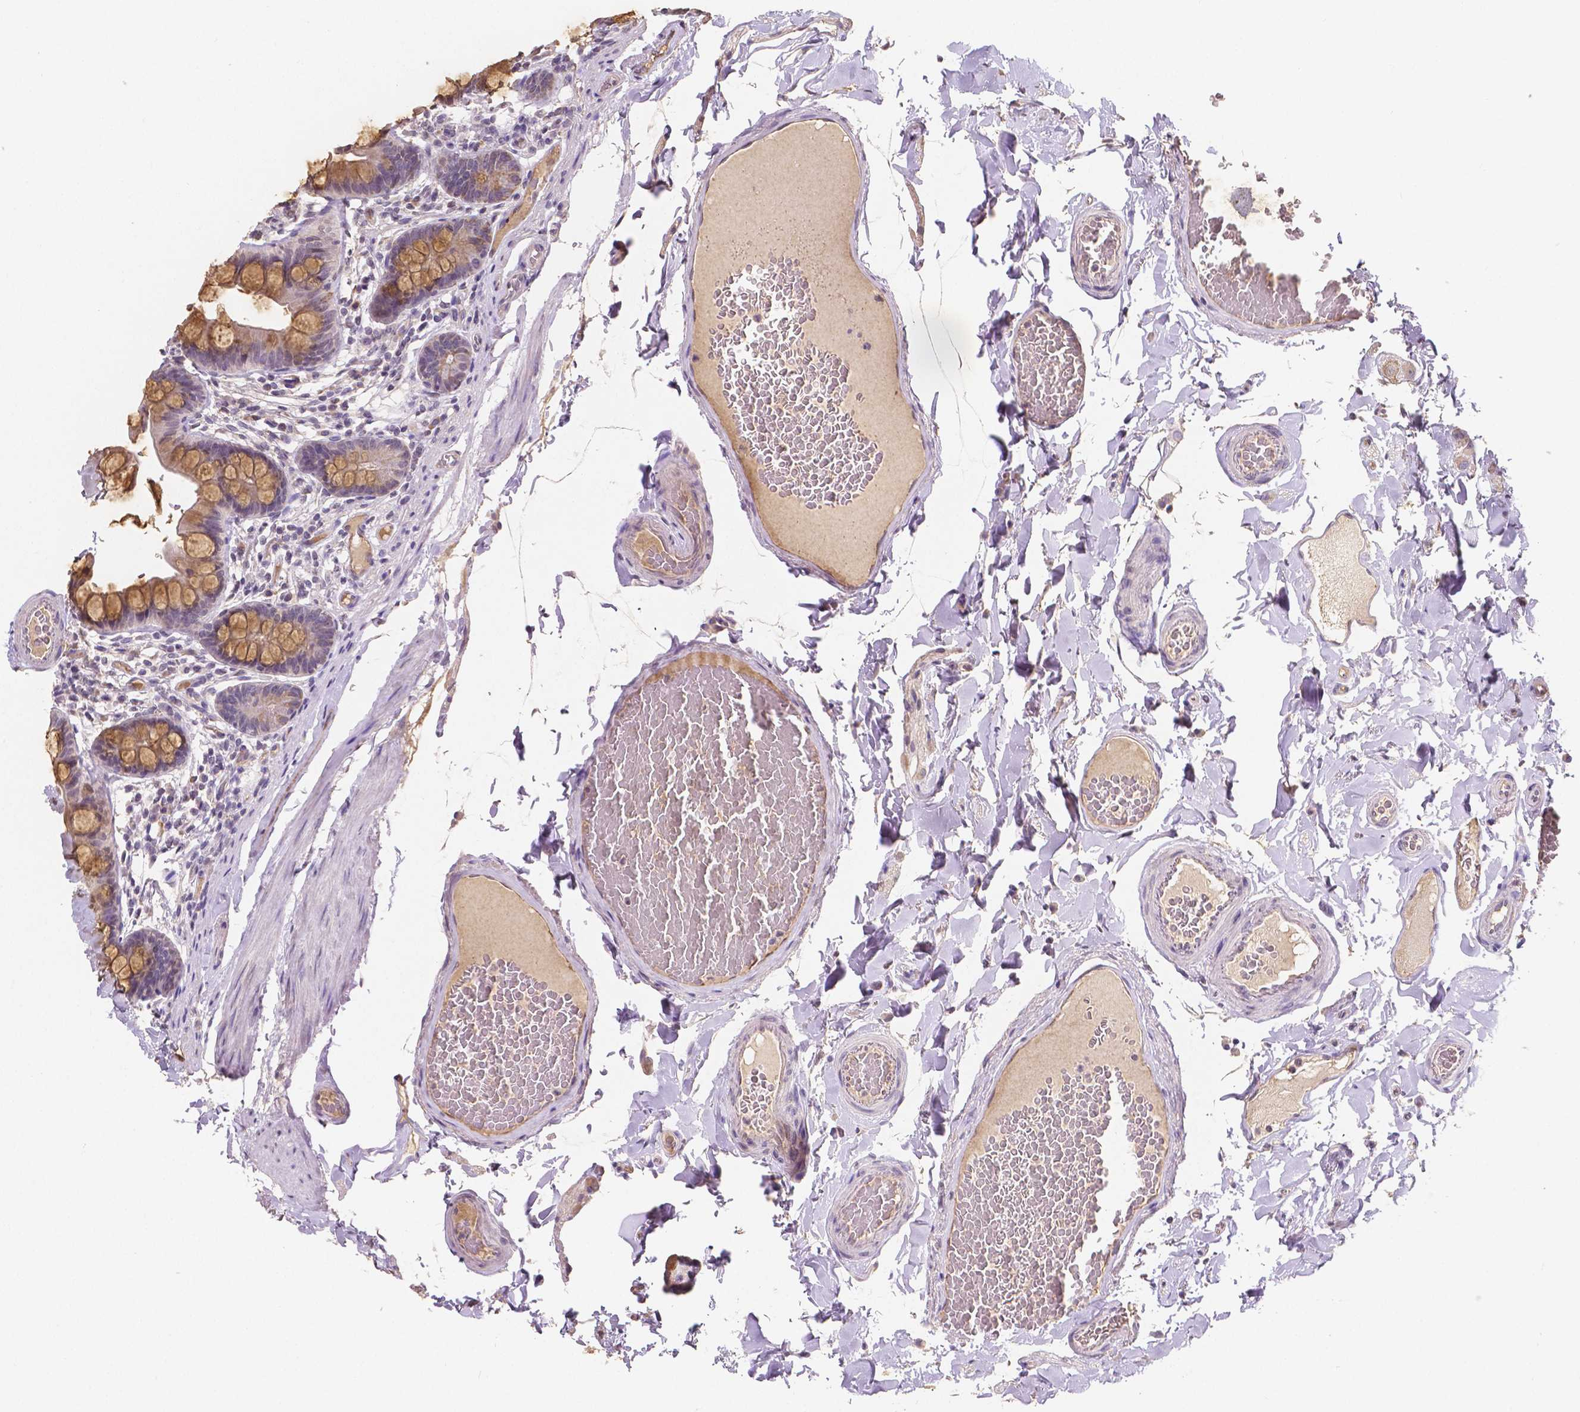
{"staining": {"intensity": "moderate", "quantity": "25%-75%", "location": "cytoplasmic/membranous"}, "tissue": "small intestine", "cell_type": "Glandular cells", "image_type": "normal", "snomed": [{"axis": "morphology", "description": "Normal tissue, NOS"}, {"axis": "topography", "description": "Small intestine"}], "caption": "Glandular cells demonstrate medium levels of moderate cytoplasmic/membranous expression in about 25%-75% of cells in unremarkable human small intestine.", "gene": "ELAVL2", "patient": {"sex": "male", "age": 70}}